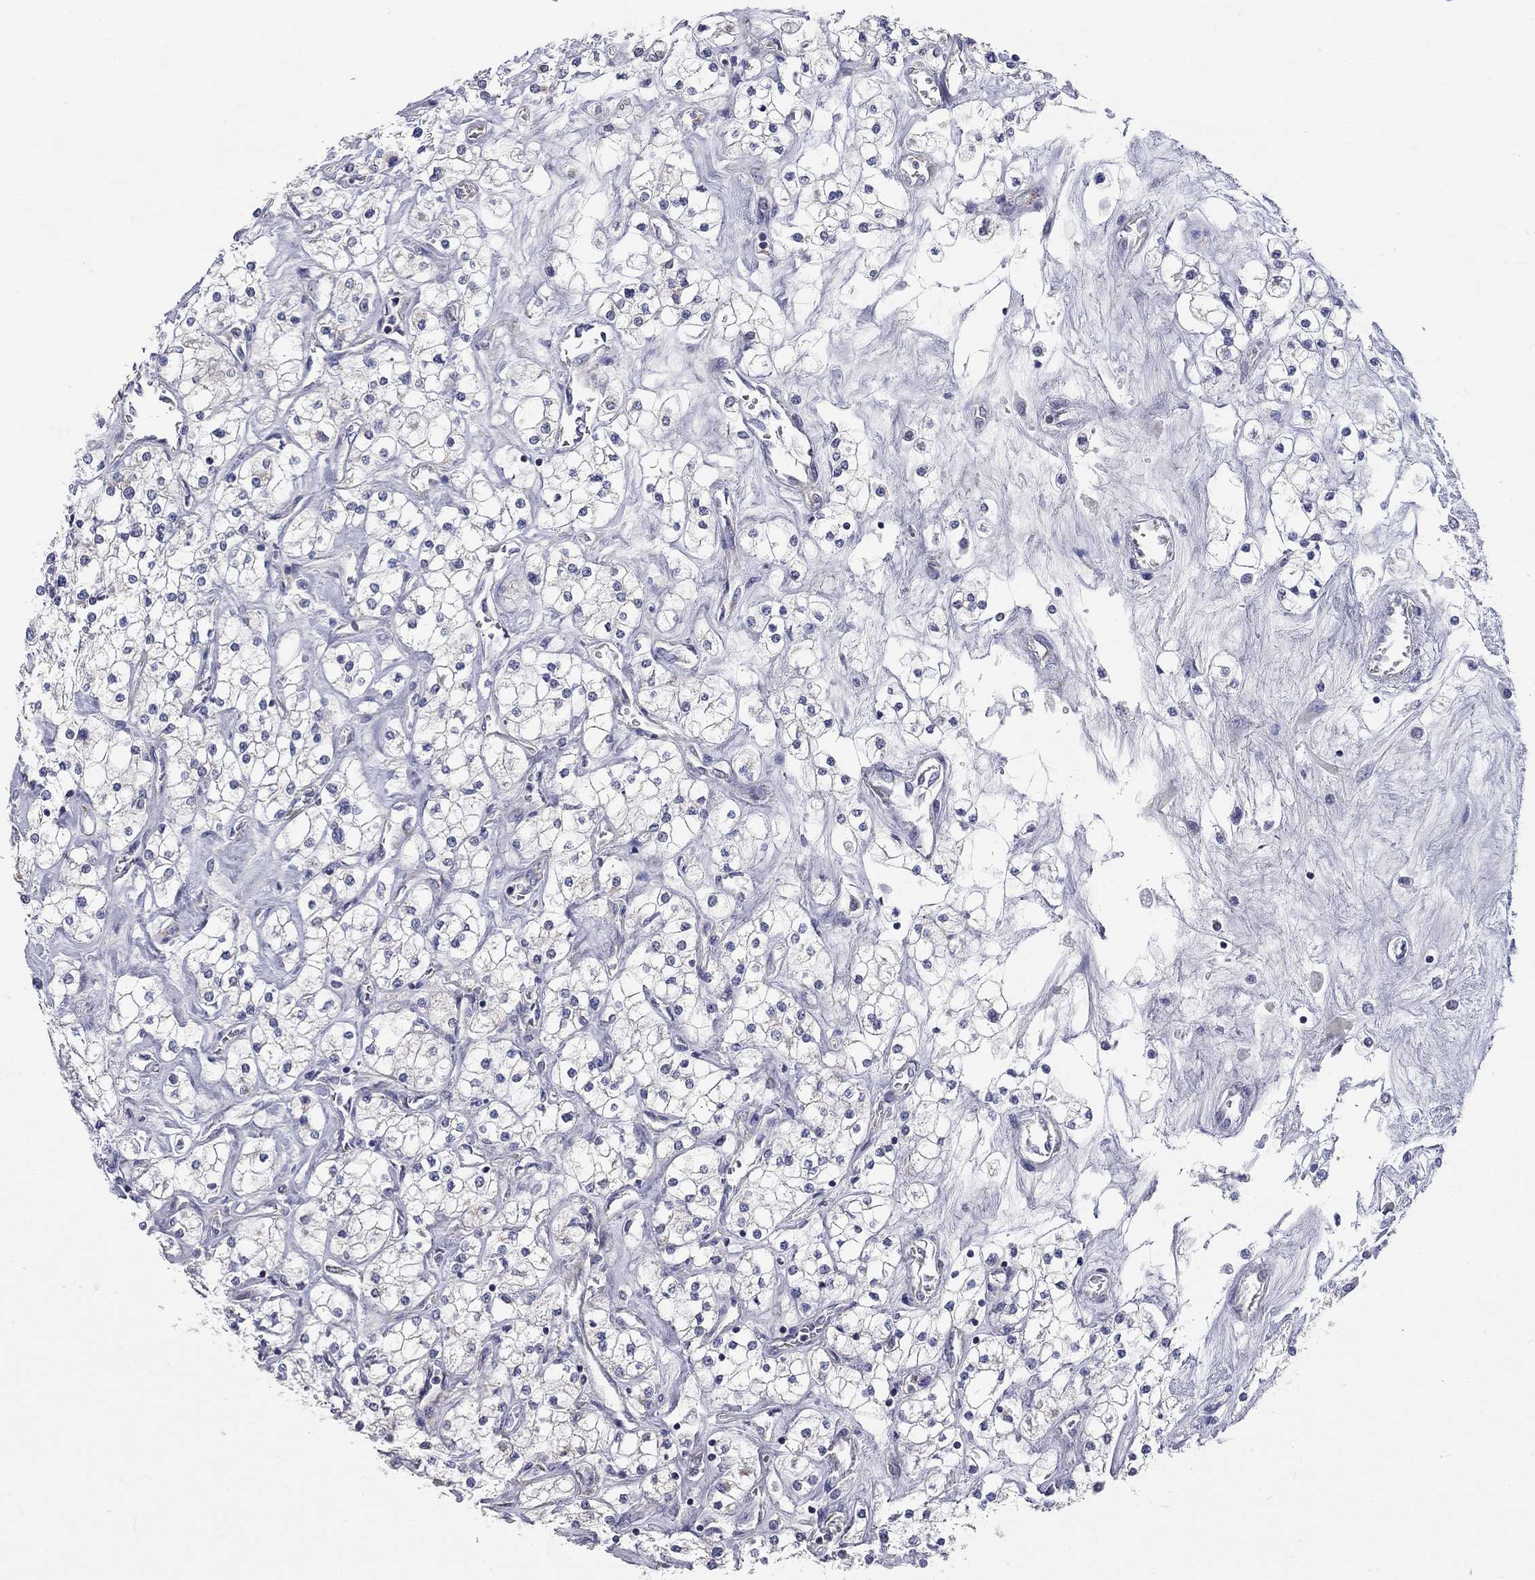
{"staining": {"intensity": "negative", "quantity": "none", "location": "none"}, "tissue": "renal cancer", "cell_type": "Tumor cells", "image_type": "cancer", "snomed": [{"axis": "morphology", "description": "Adenocarcinoma, NOS"}, {"axis": "topography", "description": "Kidney"}], "caption": "Immunohistochemical staining of human renal cancer displays no significant staining in tumor cells. (DAB immunohistochemistry (IHC) visualized using brightfield microscopy, high magnification).", "gene": "CFAP161", "patient": {"sex": "male", "age": 80}}